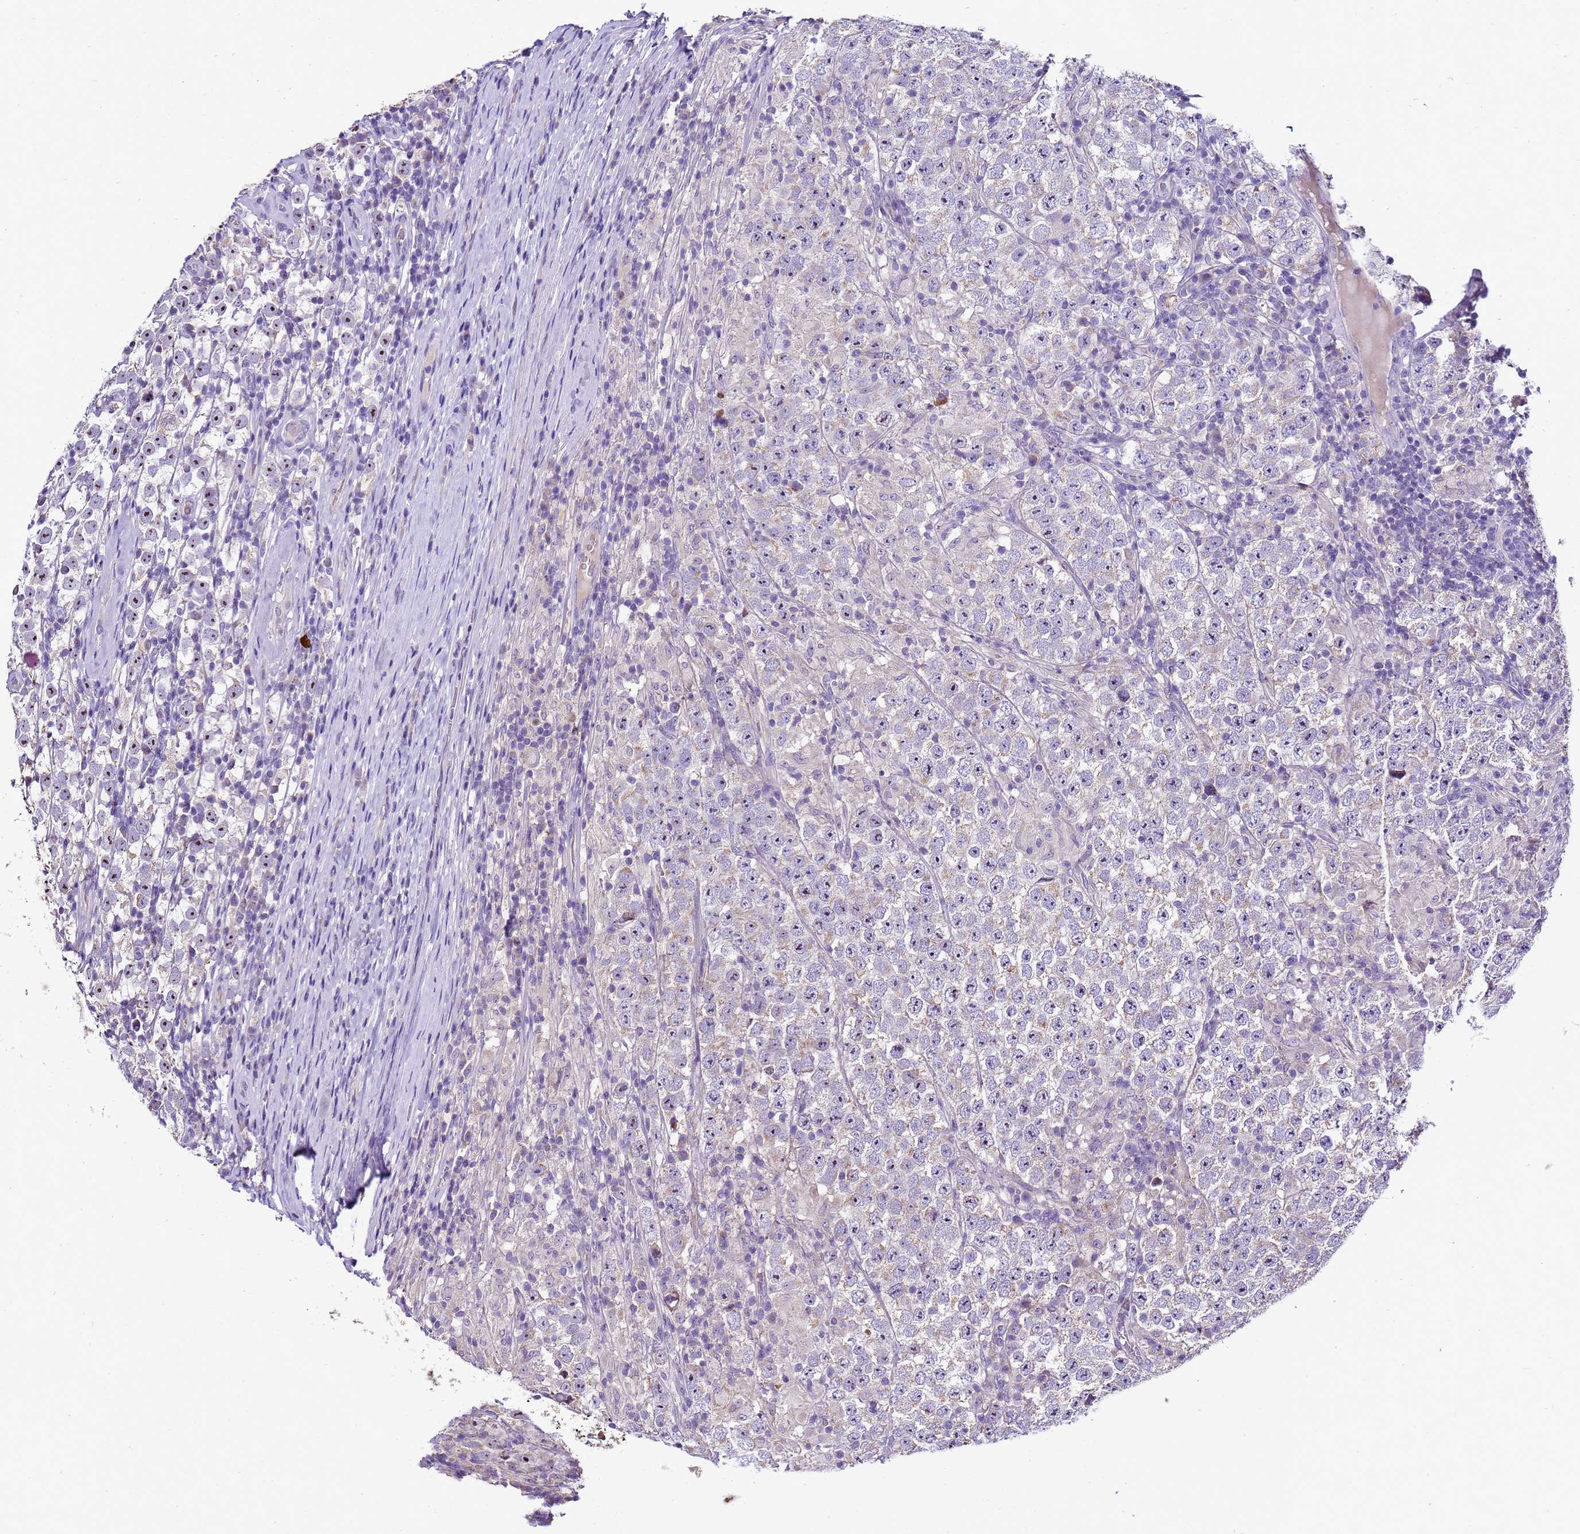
{"staining": {"intensity": "negative", "quantity": "none", "location": "none"}, "tissue": "testis cancer", "cell_type": "Tumor cells", "image_type": "cancer", "snomed": [{"axis": "morphology", "description": "Normal tissue, NOS"}, {"axis": "morphology", "description": "Urothelial carcinoma, High grade"}, {"axis": "morphology", "description": "Seminoma, NOS"}, {"axis": "morphology", "description": "Carcinoma, Embryonal, NOS"}, {"axis": "topography", "description": "Urinary bladder"}, {"axis": "topography", "description": "Testis"}], "caption": "This is an IHC micrograph of human testis seminoma. There is no positivity in tumor cells.", "gene": "PIEZO2", "patient": {"sex": "male", "age": 41}}